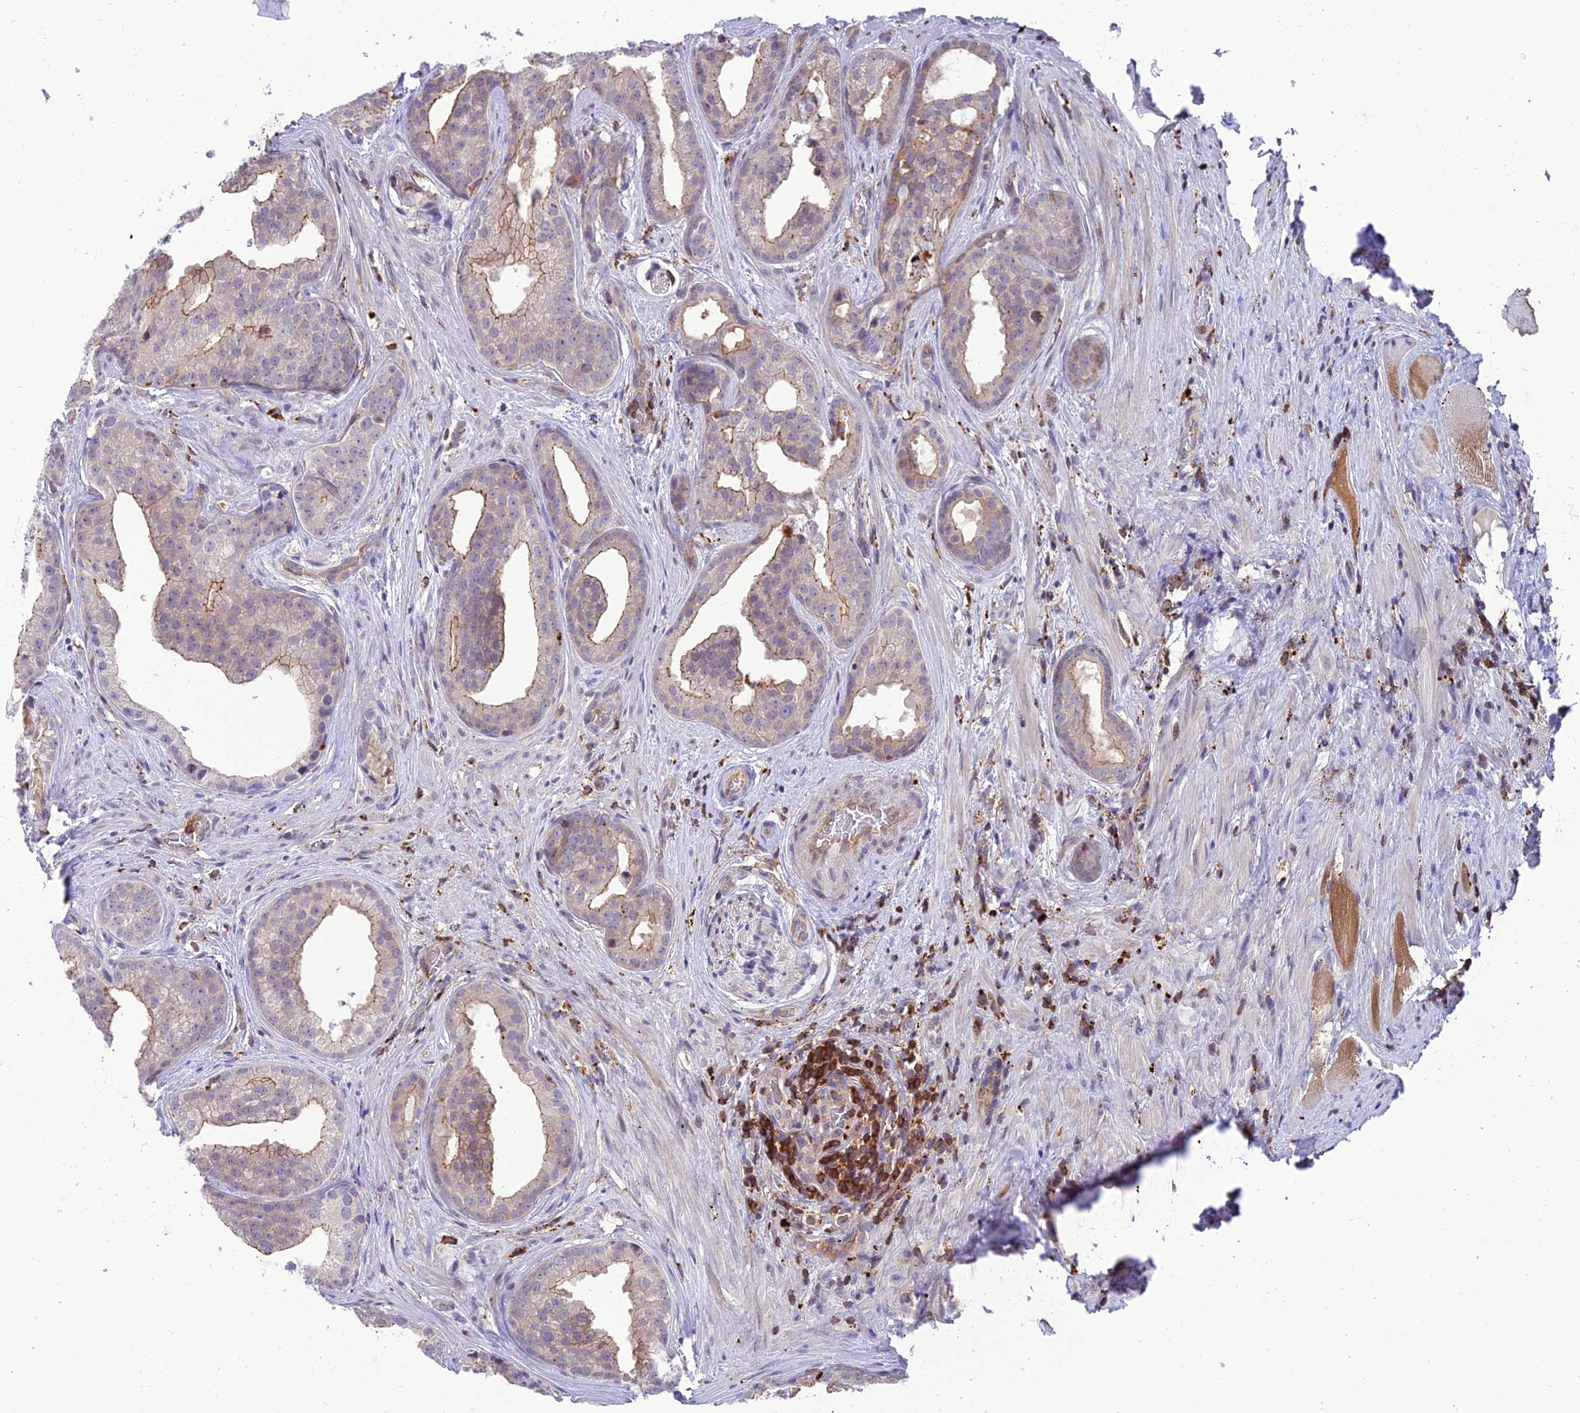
{"staining": {"intensity": "weak", "quantity": "<25%", "location": "cytoplasmic/membranous"}, "tissue": "prostate cancer", "cell_type": "Tumor cells", "image_type": "cancer", "snomed": [{"axis": "morphology", "description": "Adenocarcinoma, Low grade"}, {"axis": "topography", "description": "Prostate"}], "caption": "DAB (3,3'-diaminobenzidine) immunohistochemical staining of prostate cancer (adenocarcinoma (low-grade)) exhibits no significant staining in tumor cells.", "gene": "ARHGEF18", "patient": {"sex": "male", "age": 71}}